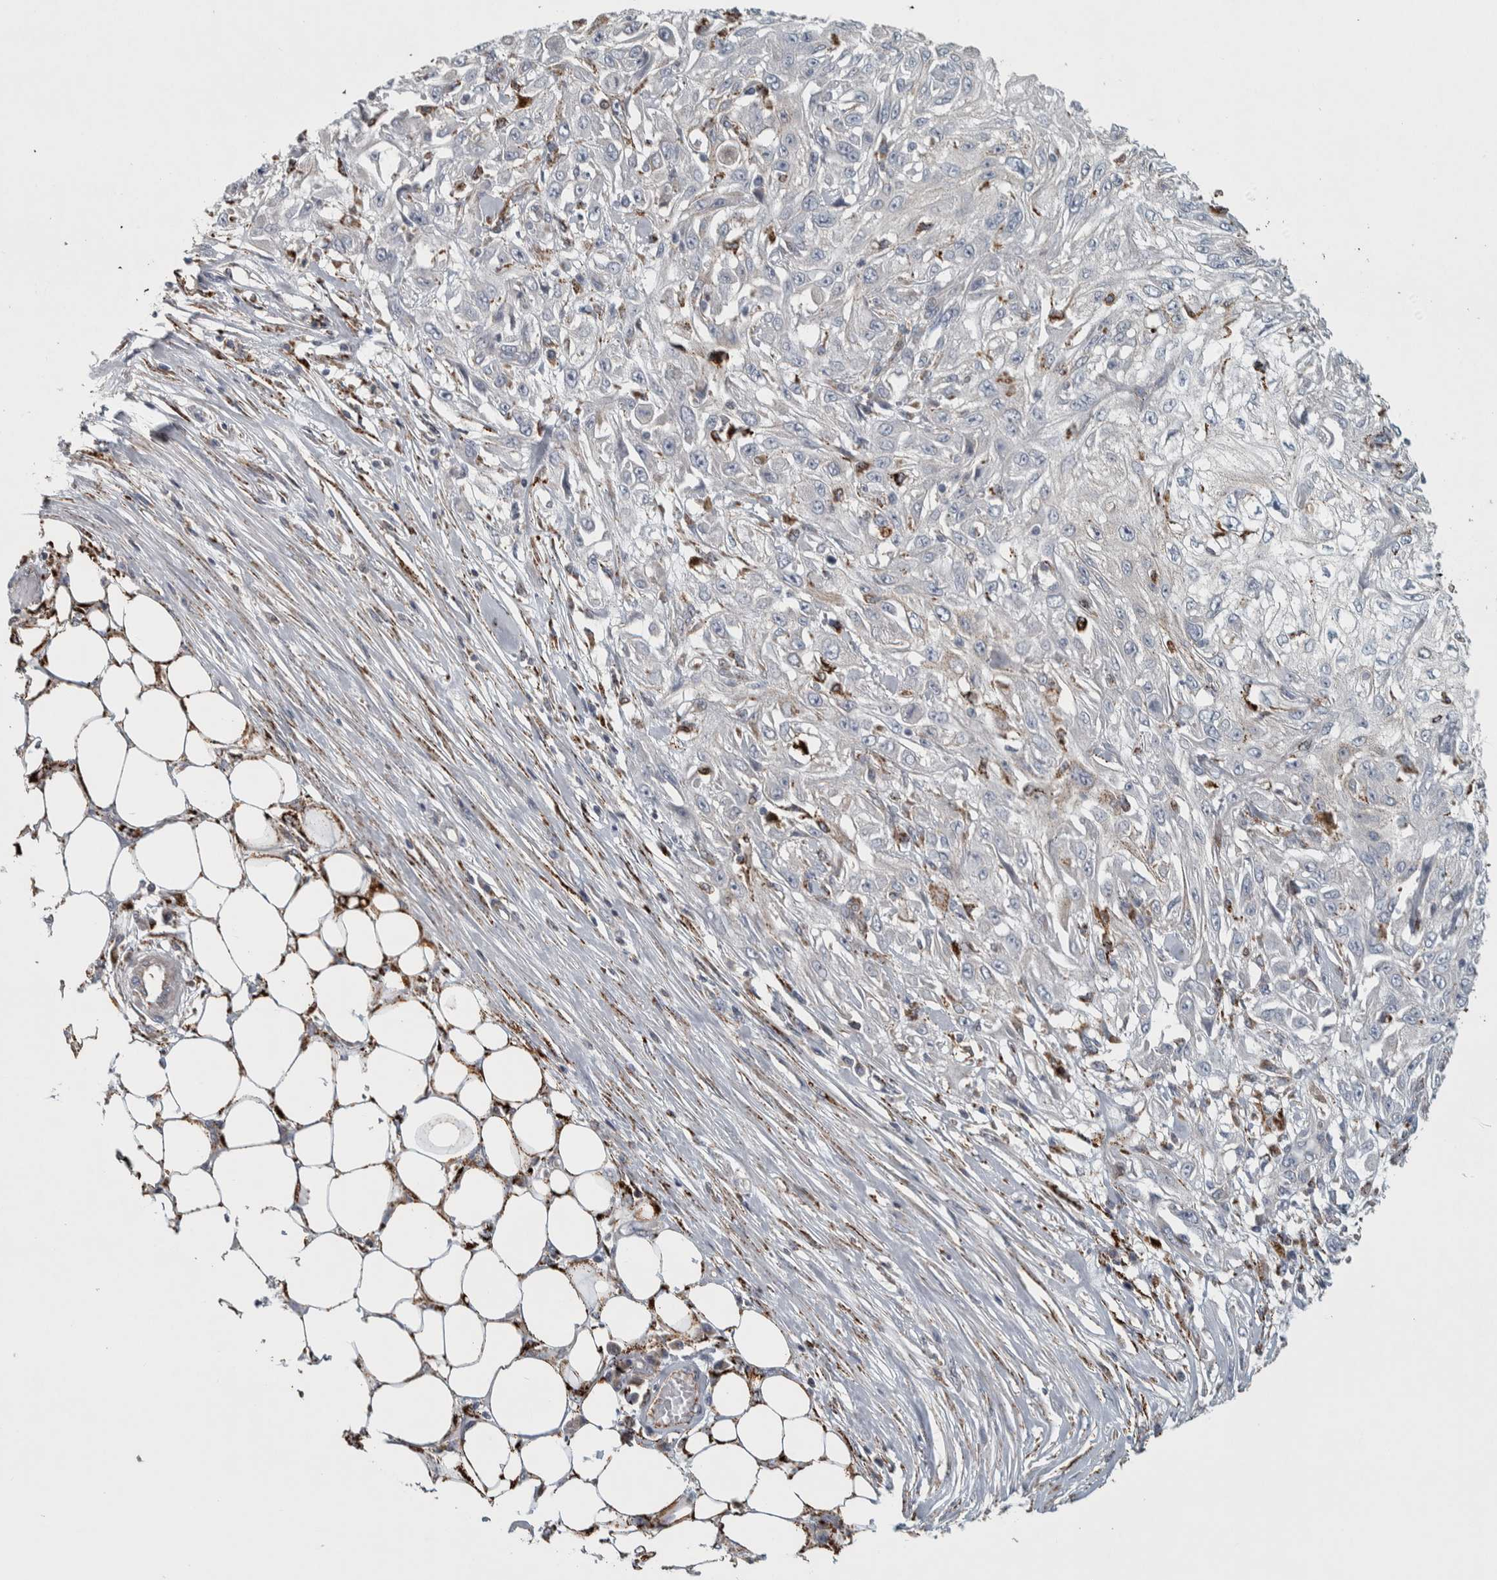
{"staining": {"intensity": "weak", "quantity": "<25%", "location": "cytoplasmic/membranous"}, "tissue": "skin cancer", "cell_type": "Tumor cells", "image_type": "cancer", "snomed": [{"axis": "morphology", "description": "Squamous cell carcinoma, NOS"}, {"axis": "morphology", "description": "Squamous cell carcinoma, metastatic, NOS"}, {"axis": "topography", "description": "Skin"}, {"axis": "topography", "description": "Lymph node"}], "caption": "Protein analysis of skin cancer (metastatic squamous cell carcinoma) displays no significant expression in tumor cells.", "gene": "FAM78A", "patient": {"sex": "male", "age": 75}}